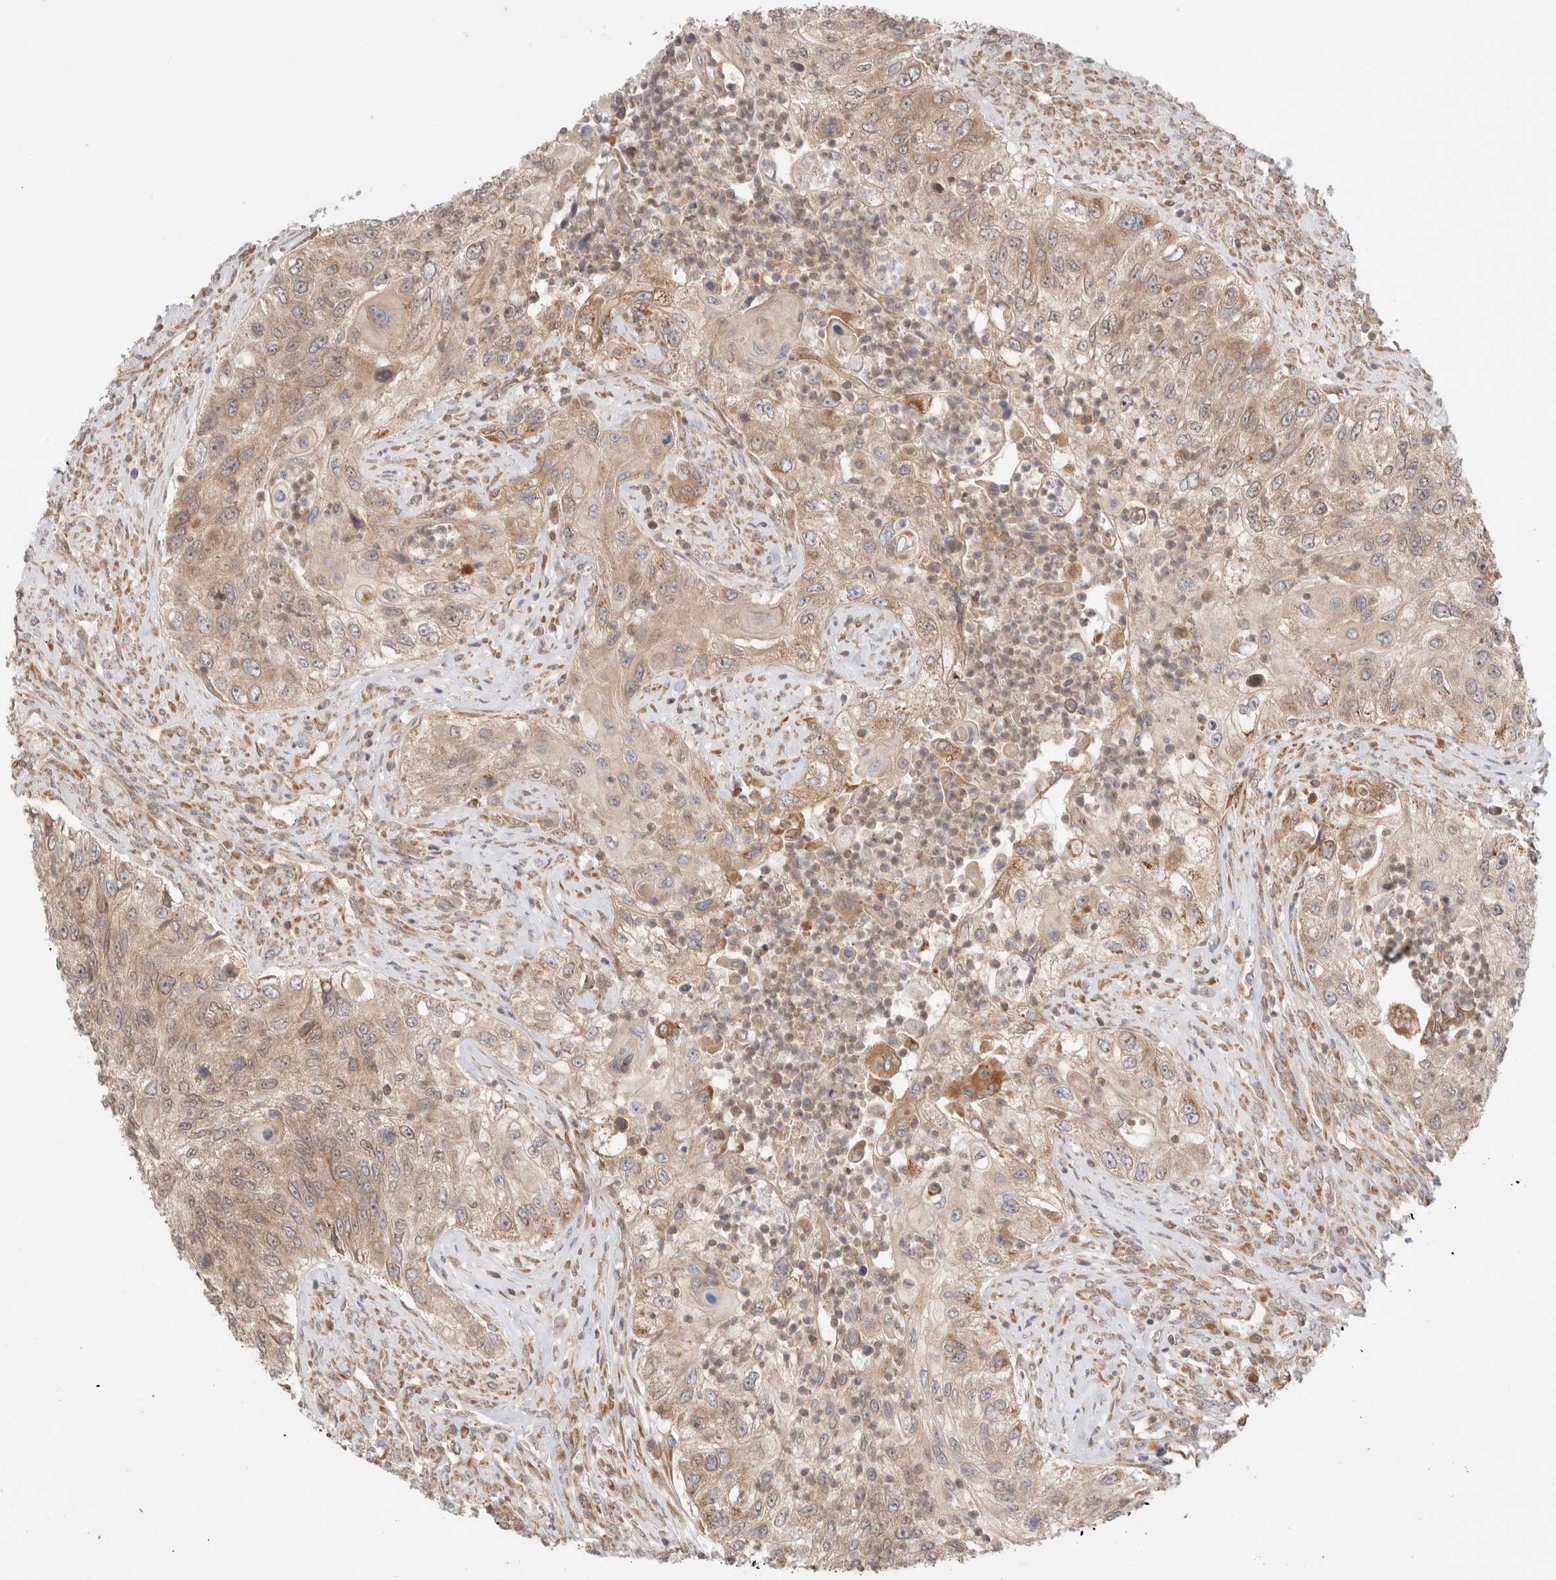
{"staining": {"intensity": "weak", "quantity": ">75%", "location": "cytoplasmic/membranous"}, "tissue": "urothelial cancer", "cell_type": "Tumor cells", "image_type": "cancer", "snomed": [{"axis": "morphology", "description": "Urothelial carcinoma, High grade"}, {"axis": "topography", "description": "Urinary bladder"}], "caption": "High-grade urothelial carcinoma stained with a brown dye reveals weak cytoplasmic/membranous positive staining in approximately >75% of tumor cells.", "gene": "XKR4", "patient": {"sex": "female", "age": 60}}